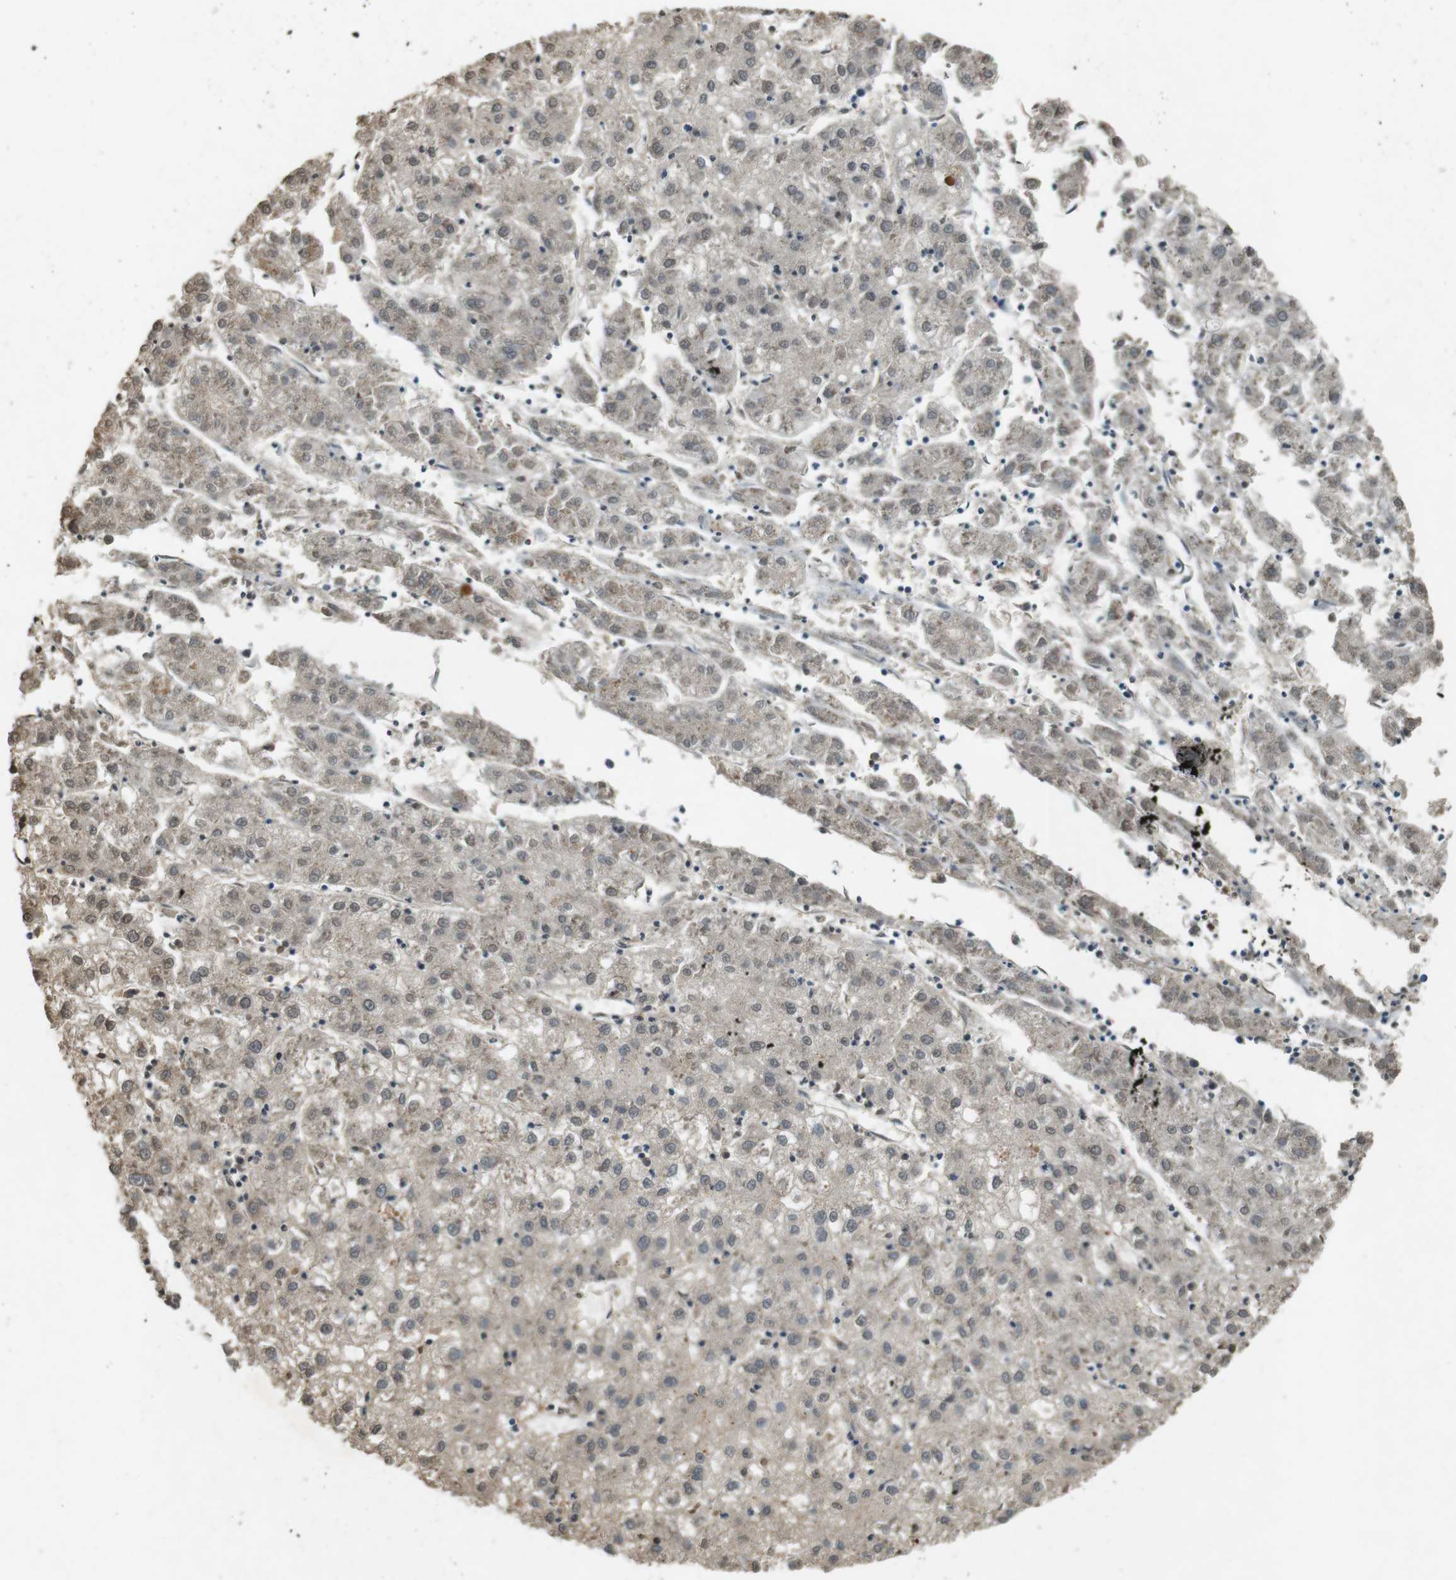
{"staining": {"intensity": "negative", "quantity": "none", "location": "none"}, "tissue": "liver cancer", "cell_type": "Tumor cells", "image_type": "cancer", "snomed": [{"axis": "morphology", "description": "Carcinoma, Hepatocellular, NOS"}, {"axis": "topography", "description": "Liver"}], "caption": "The immunohistochemistry photomicrograph has no significant positivity in tumor cells of hepatocellular carcinoma (liver) tissue.", "gene": "CDK14", "patient": {"sex": "male", "age": 72}}